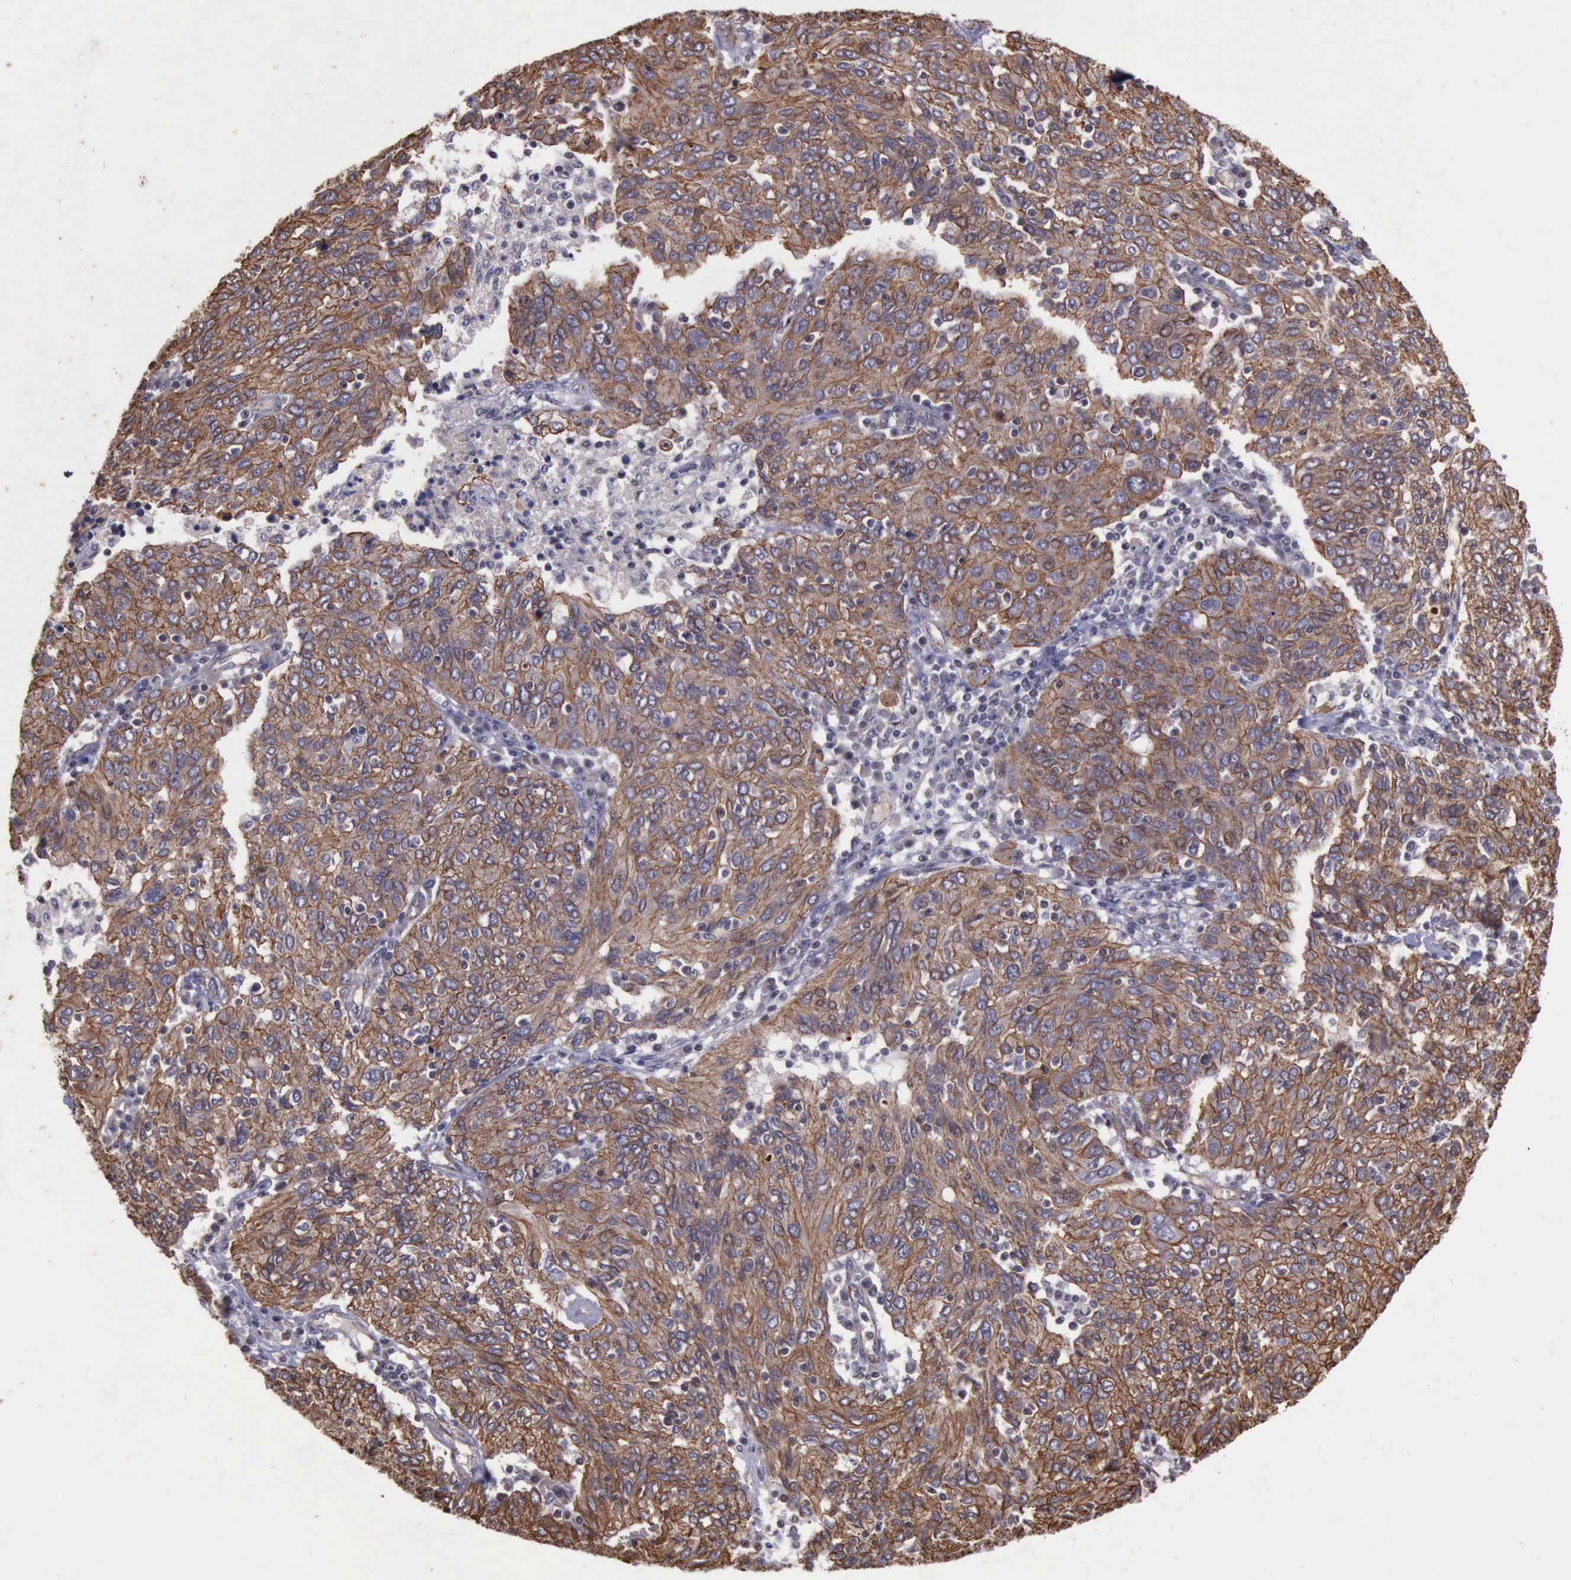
{"staining": {"intensity": "moderate", "quantity": ">75%", "location": "cytoplasmic/membranous"}, "tissue": "ovarian cancer", "cell_type": "Tumor cells", "image_type": "cancer", "snomed": [{"axis": "morphology", "description": "Carcinoma, endometroid"}, {"axis": "topography", "description": "Ovary"}], "caption": "Tumor cells demonstrate medium levels of moderate cytoplasmic/membranous expression in about >75% of cells in ovarian cancer.", "gene": "CTNNB1", "patient": {"sex": "female", "age": 50}}